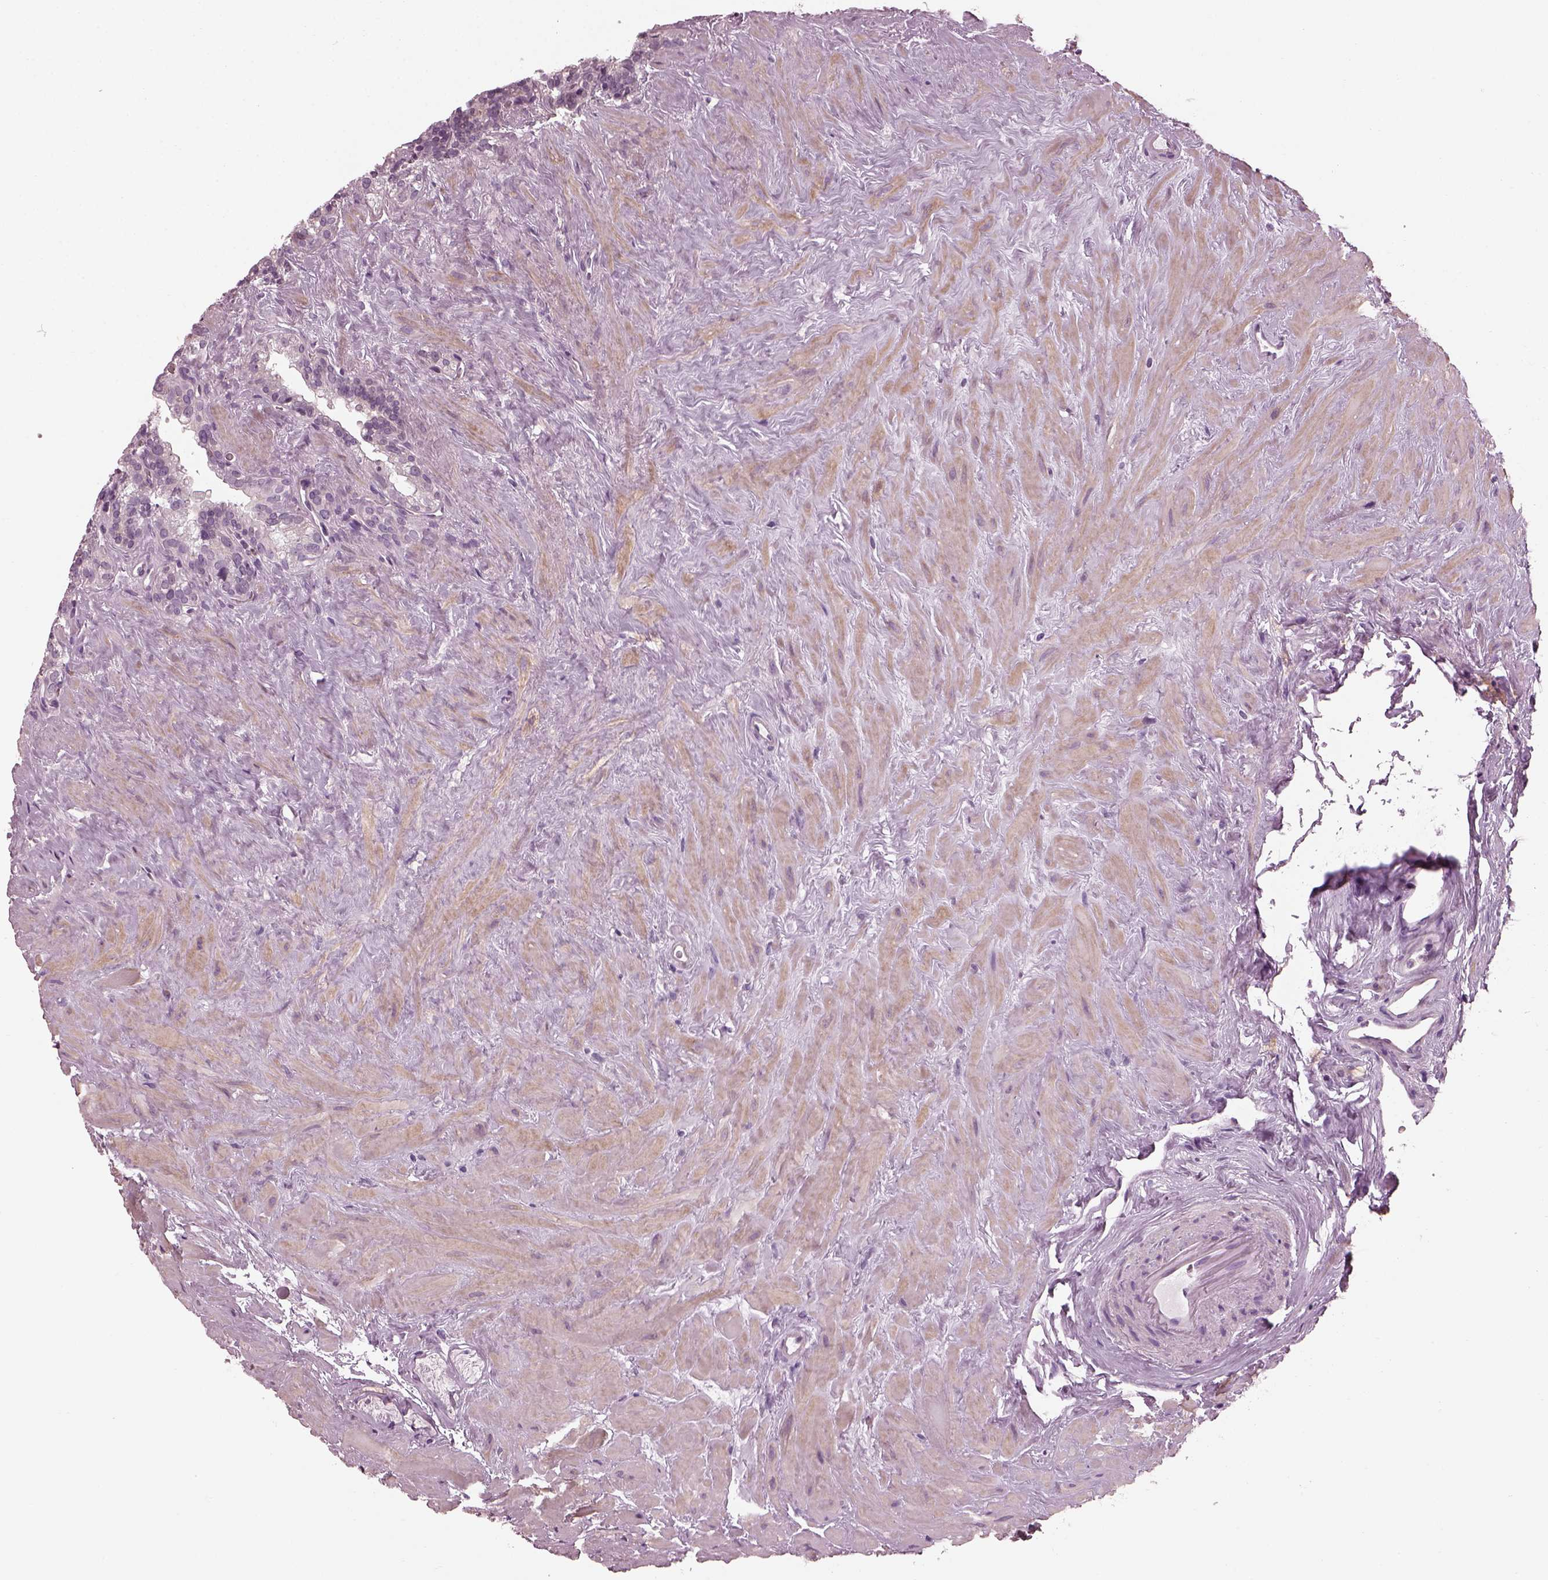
{"staining": {"intensity": "negative", "quantity": "none", "location": "none"}, "tissue": "seminal vesicle", "cell_type": "Glandular cells", "image_type": "normal", "snomed": [{"axis": "morphology", "description": "Normal tissue, NOS"}, {"axis": "topography", "description": "Seminal veicle"}], "caption": "Image shows no significant protein expression in glandular cells of unremarkable seminal vesicle. Brightfield microscopy of immunohistochemistry (IHC) stained with DAB (brown) and hematoxylin (blue), captured at high magnification.", "gene": "BFSP1", "patient": {"sex": "male", "age": 71}}